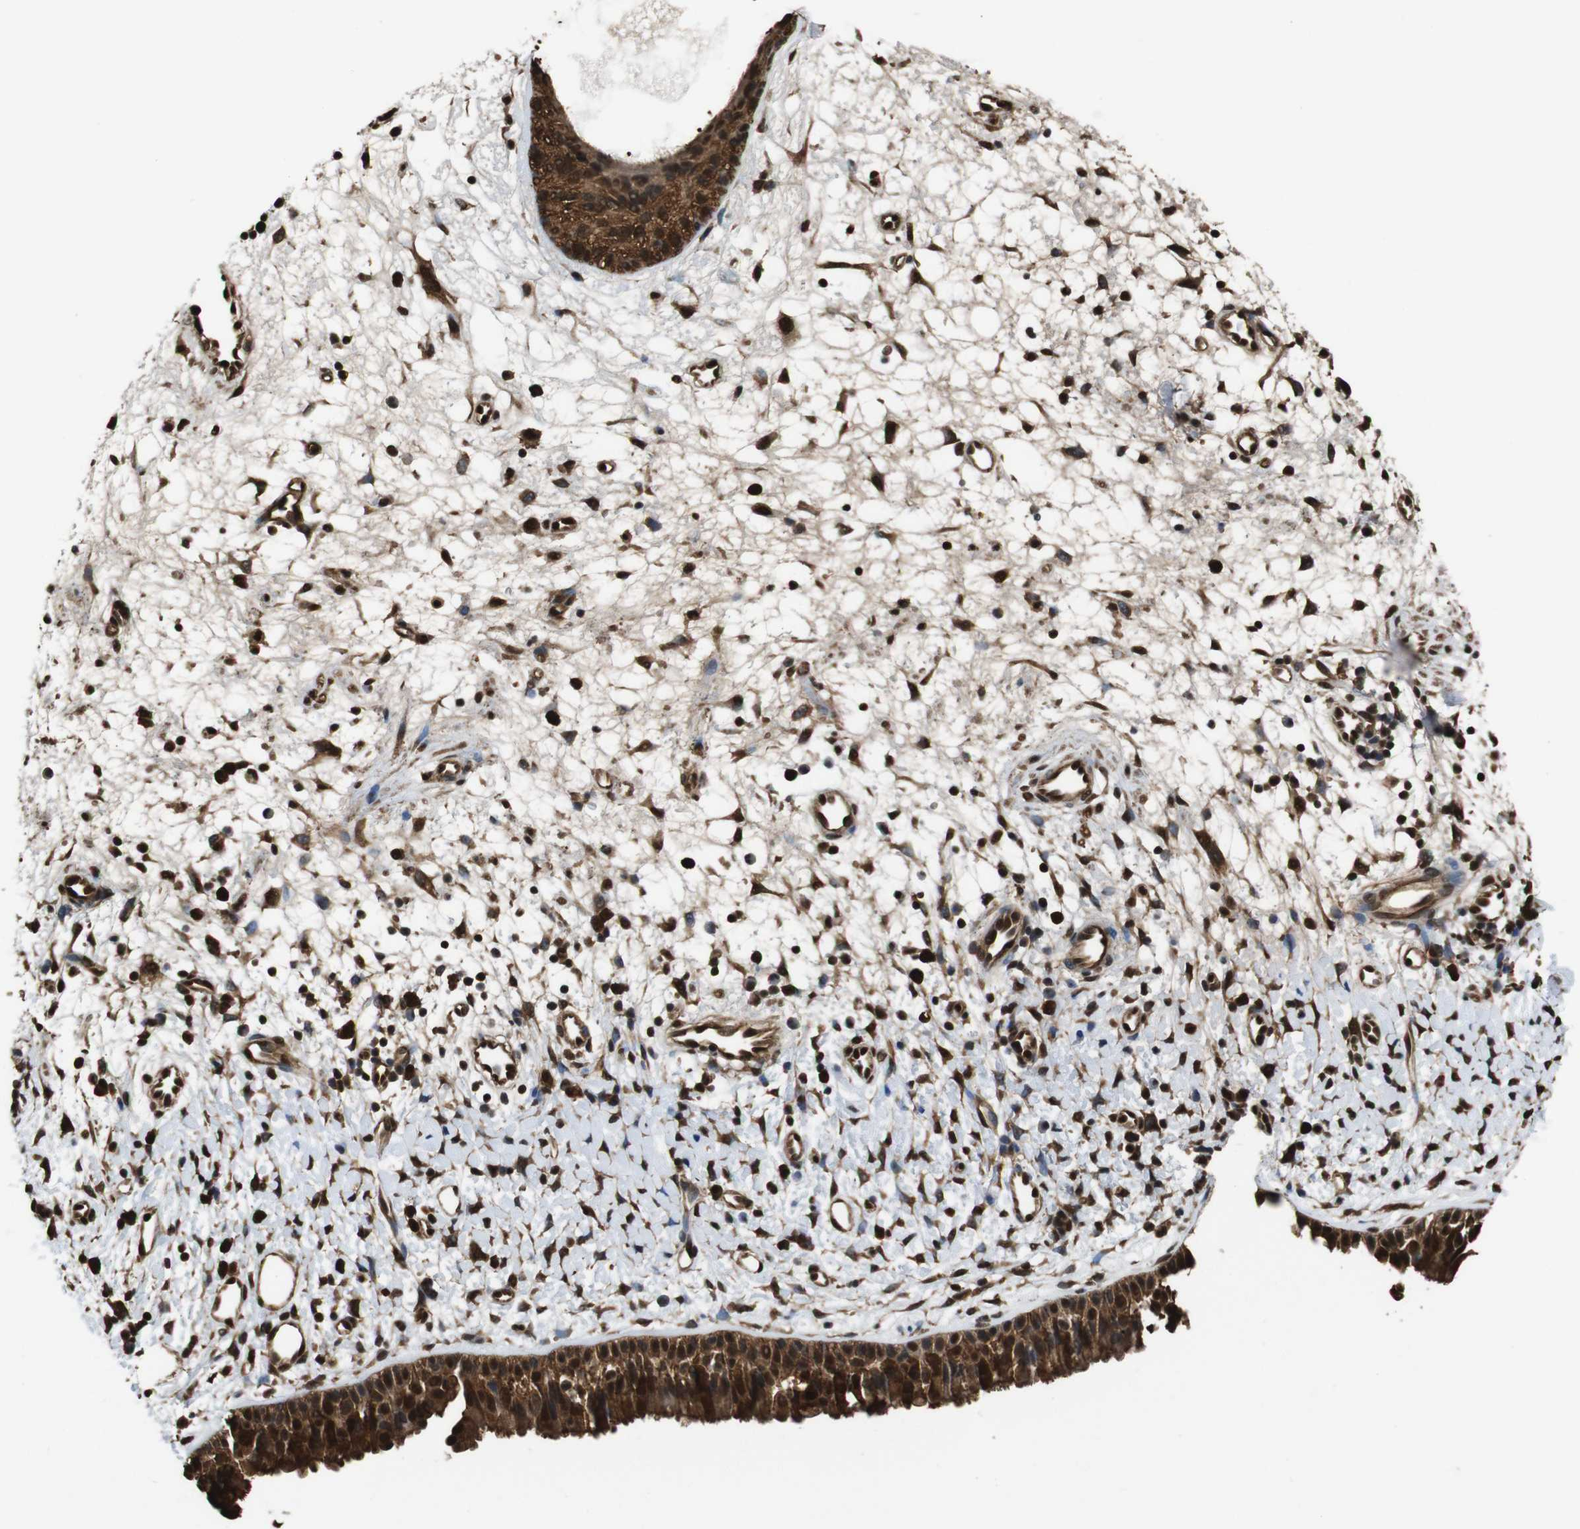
{"staining": {"intensity": "strong", "quantity": ">75%", "location": "cytoplasmic/membranous,nuclear"}, "tissue": "nasopharynx", "cell_type": "Respiratory epithelial cells", "image_type": "normal", "snomed": [{"axis": "morphology", "description": "Normal tissue, NOS"}, {"axis": "topography", "description": "Nasopharynx"}], "caption": "The micrograph shows immunohistochemical staining of normal nasopharynx. There is strong cytoplasmic/membranous,nuclear positivity is appreciated in approximately >75% of respiratory epithelial cells.", "gene": "VCP", "patient": {"sex": "male", "age": 22}}